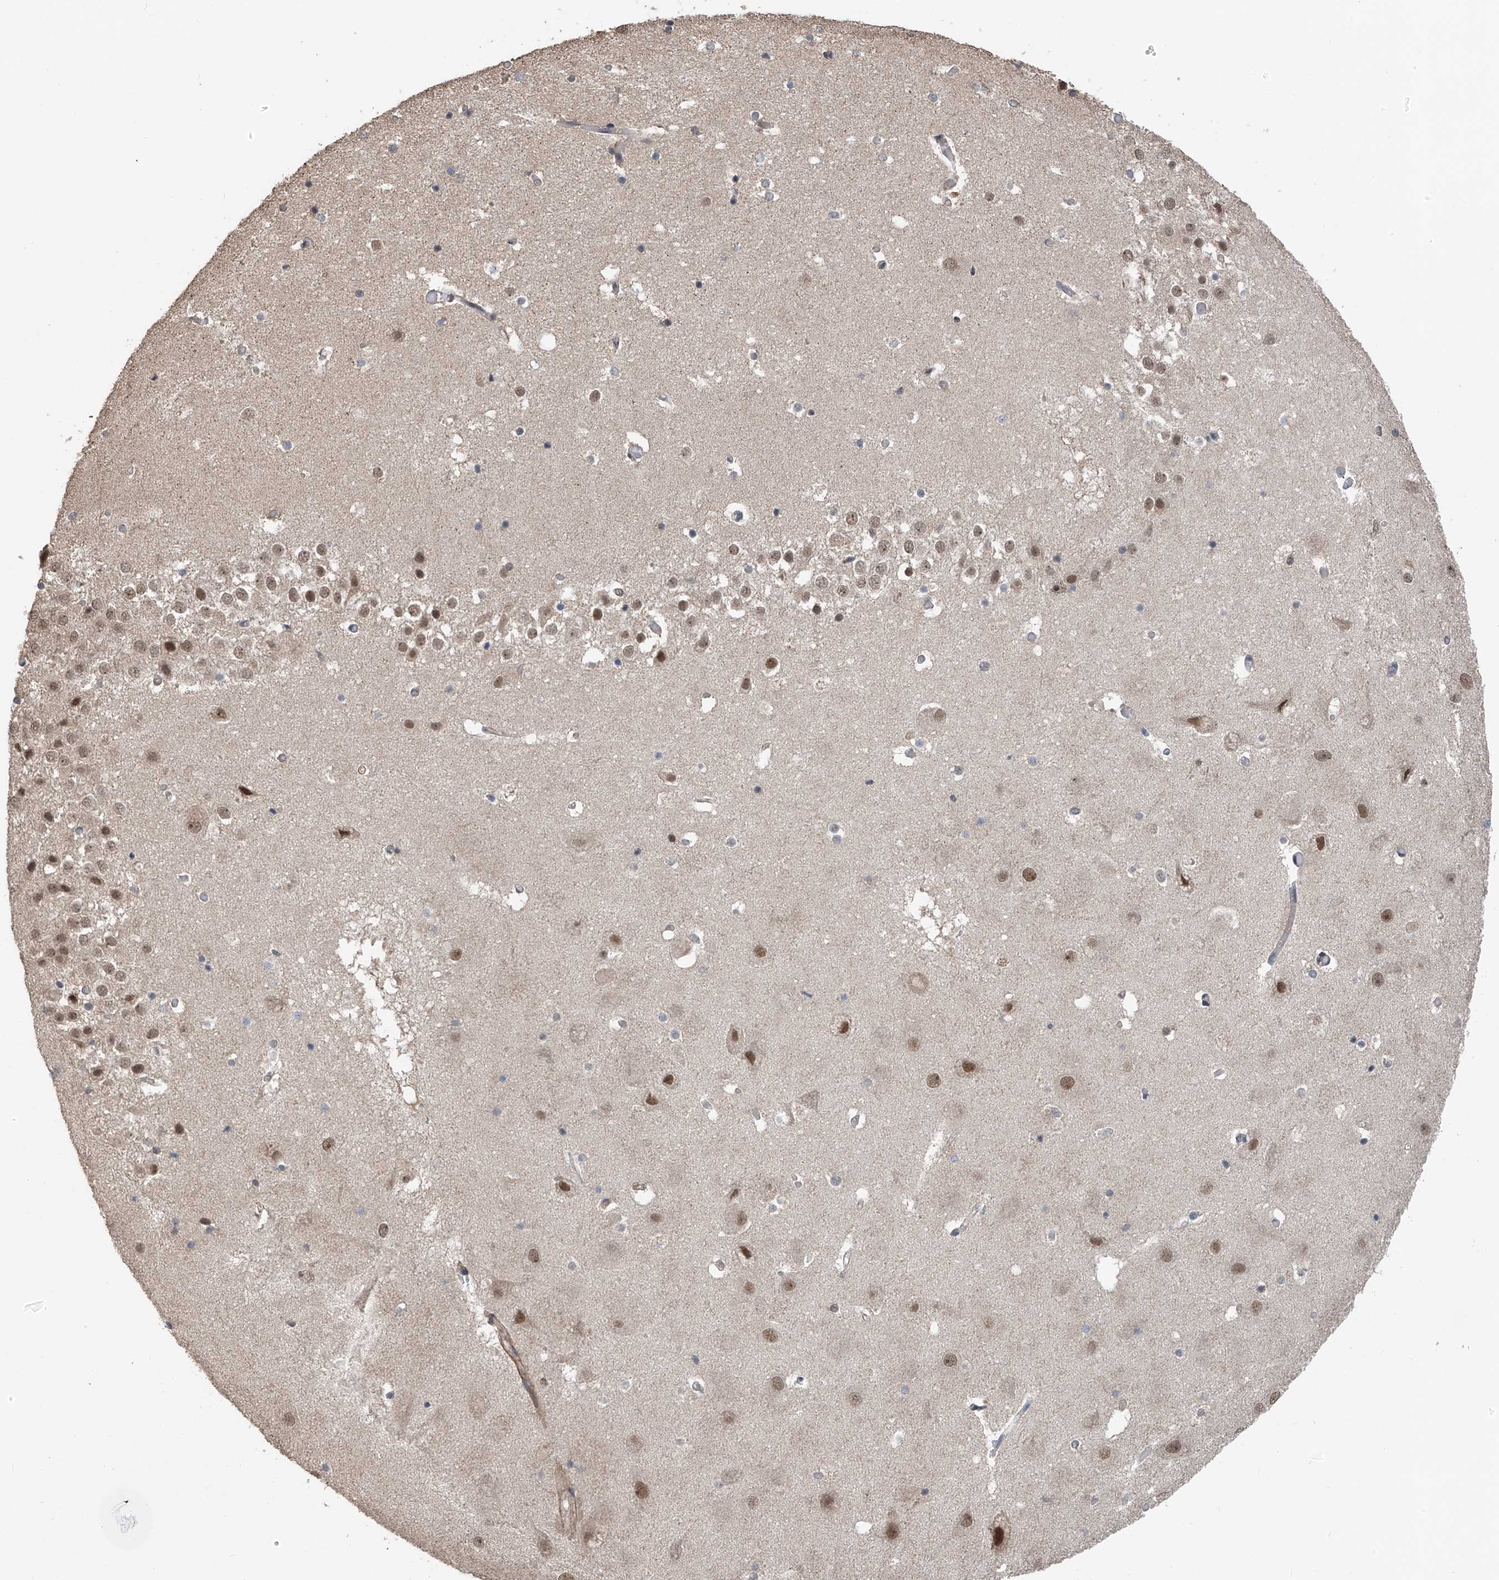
{"staining": {"intensity": "negative", "quantity": "none", "location": "none"}, "tissue": "hippocampus", "cell_type": "Glial cells", "image_type": "normal", "snomed": [{"axis": "morphology", "description": "Normal tissue, NOS"}, {"axis": "topography", "description": "Hippocampus"}], "caption": "Immunohistochemical staining of unremarkable human hippocampus exhibits no significant expression in glial cells.", "gene": "DNAJC9", "patient": {"sex": "female", "age": 52}}